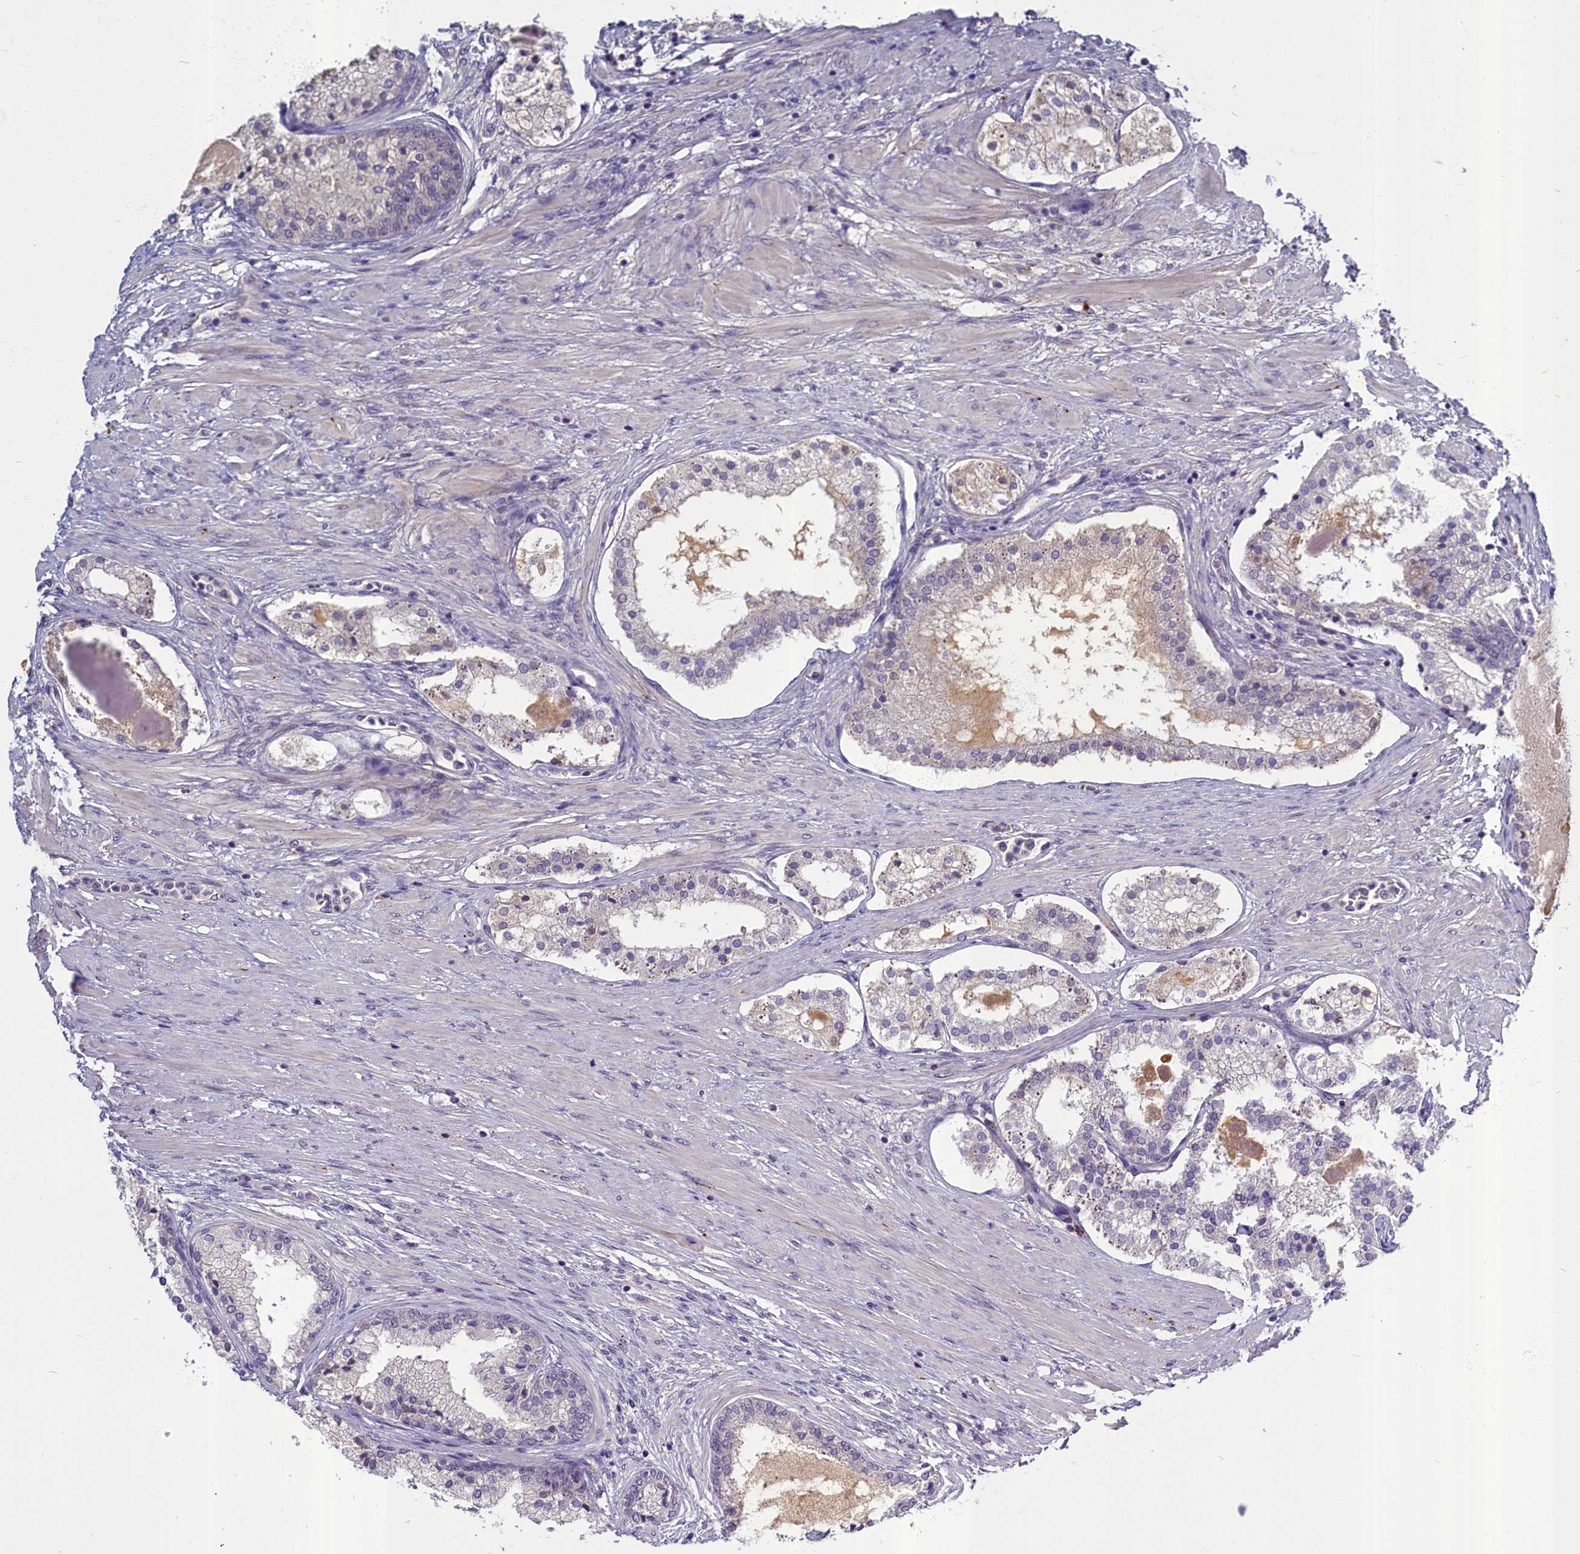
{"staining": {"intensity": "negative", "quantity": "none", "location": "none"}, "tissue": "prostate cancer", "cell_type": "Tumor cells", "image_type": "cancer", "snomed": [{"axis": "morphology", "description": "Adenocarcinoma, Low grade"}, {"axis": "topography", "description": "Prostate"}], "caption": "Photomicrograph shows no protein expression in tumor cells of prostate cancer (low-grade adenocarcinoma) tissue.", "gene": "SV2C", "patient": {"sex": "male", "age": 59}}